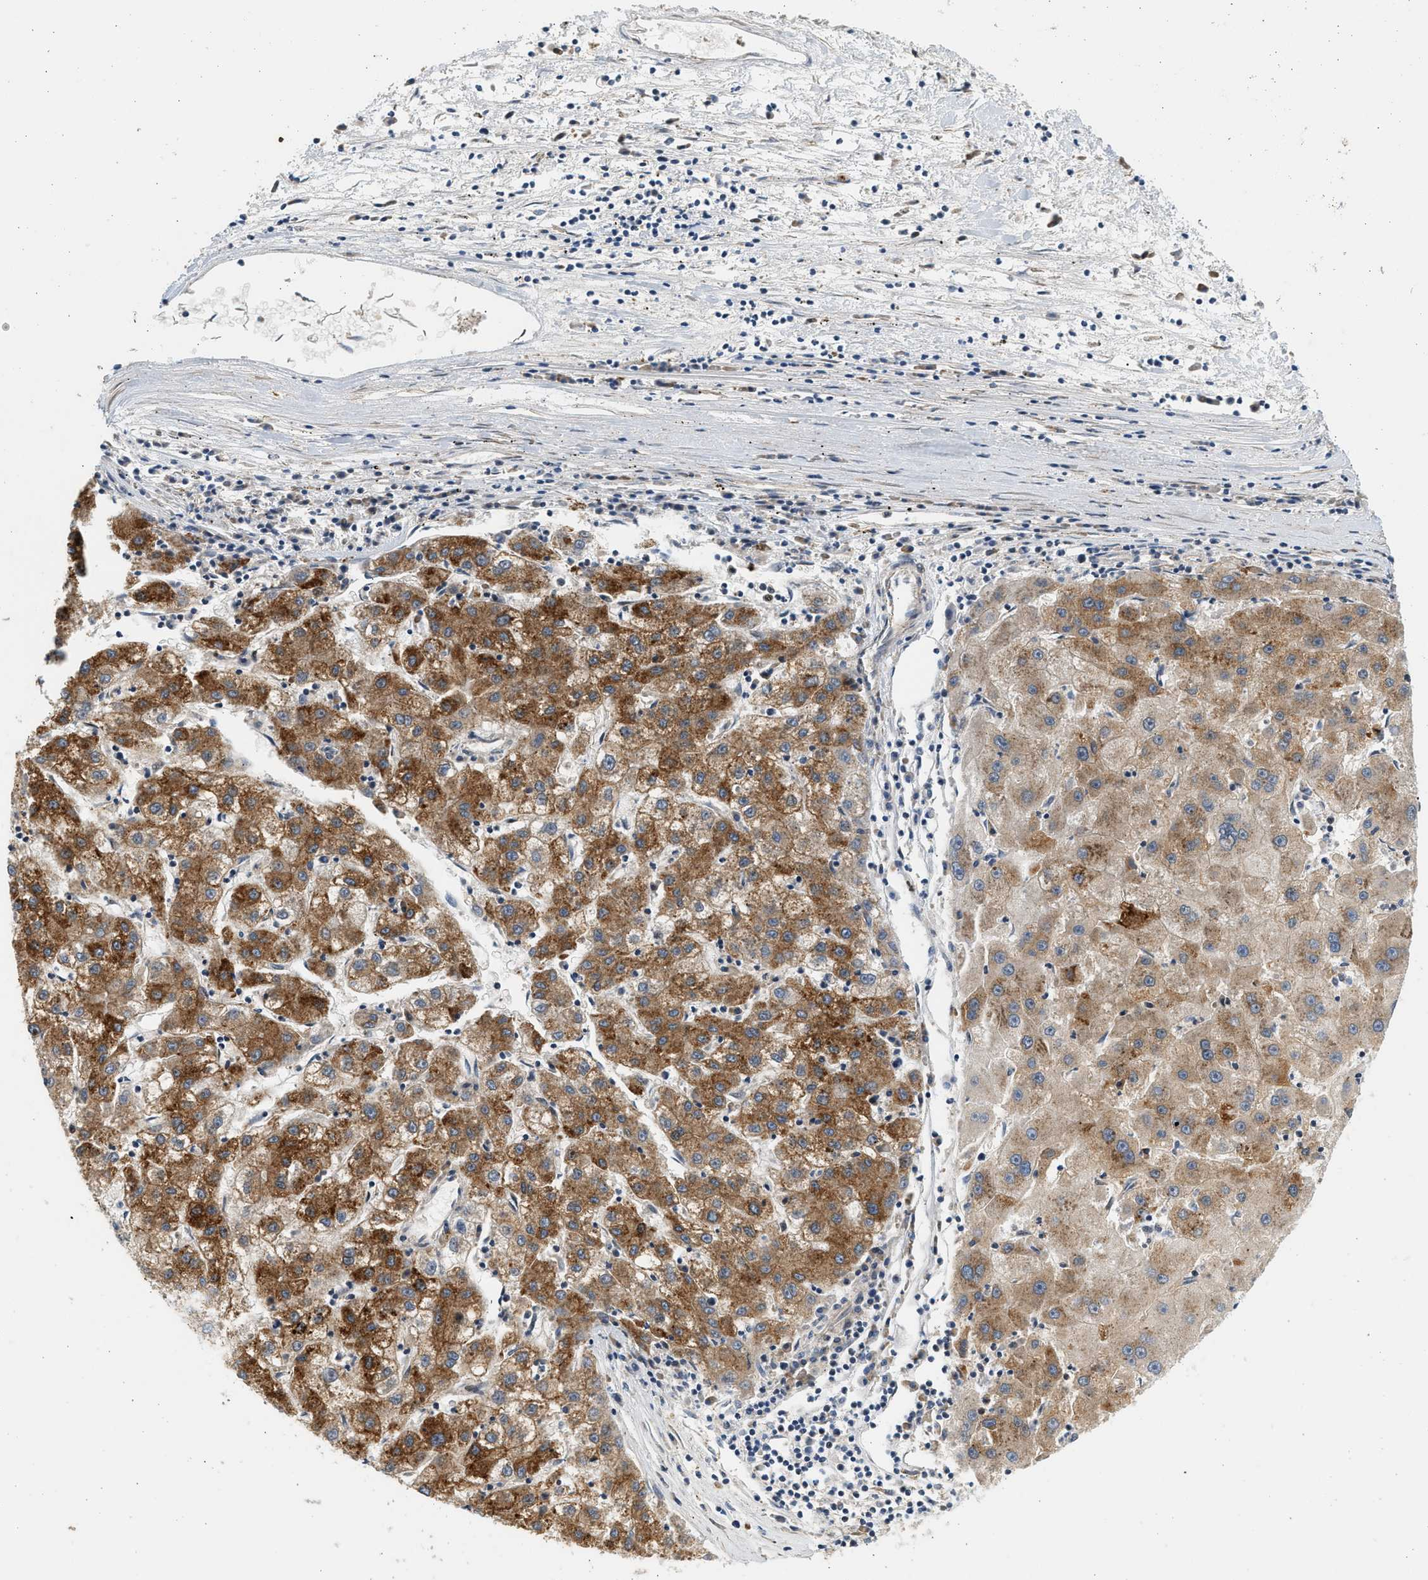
{"staining": {"intensity": "moderate", "quantity": ">75%", "location": "cytoplasmic/membranous"}, "tissue": "liver cancer", "cell_type": "Tumor cells", "image_type": "cancer", "snomed": [{"axis": "morphology", "description": "Carcinoma, Hepatocellular, NOS"}, {"axis": "topography", "description": "Liver"}], "caption": "High-power microscopy captured an IHC photomicrograph of liver cancer, revealing moderate cytoplasmic/membranous positivity in about >75% of tumor cells. (brown staining indicates protein expression, while blue staining denotes nuclei).", "gene": "NRSN2", "patient": {"sex": "male", "age": 72}}